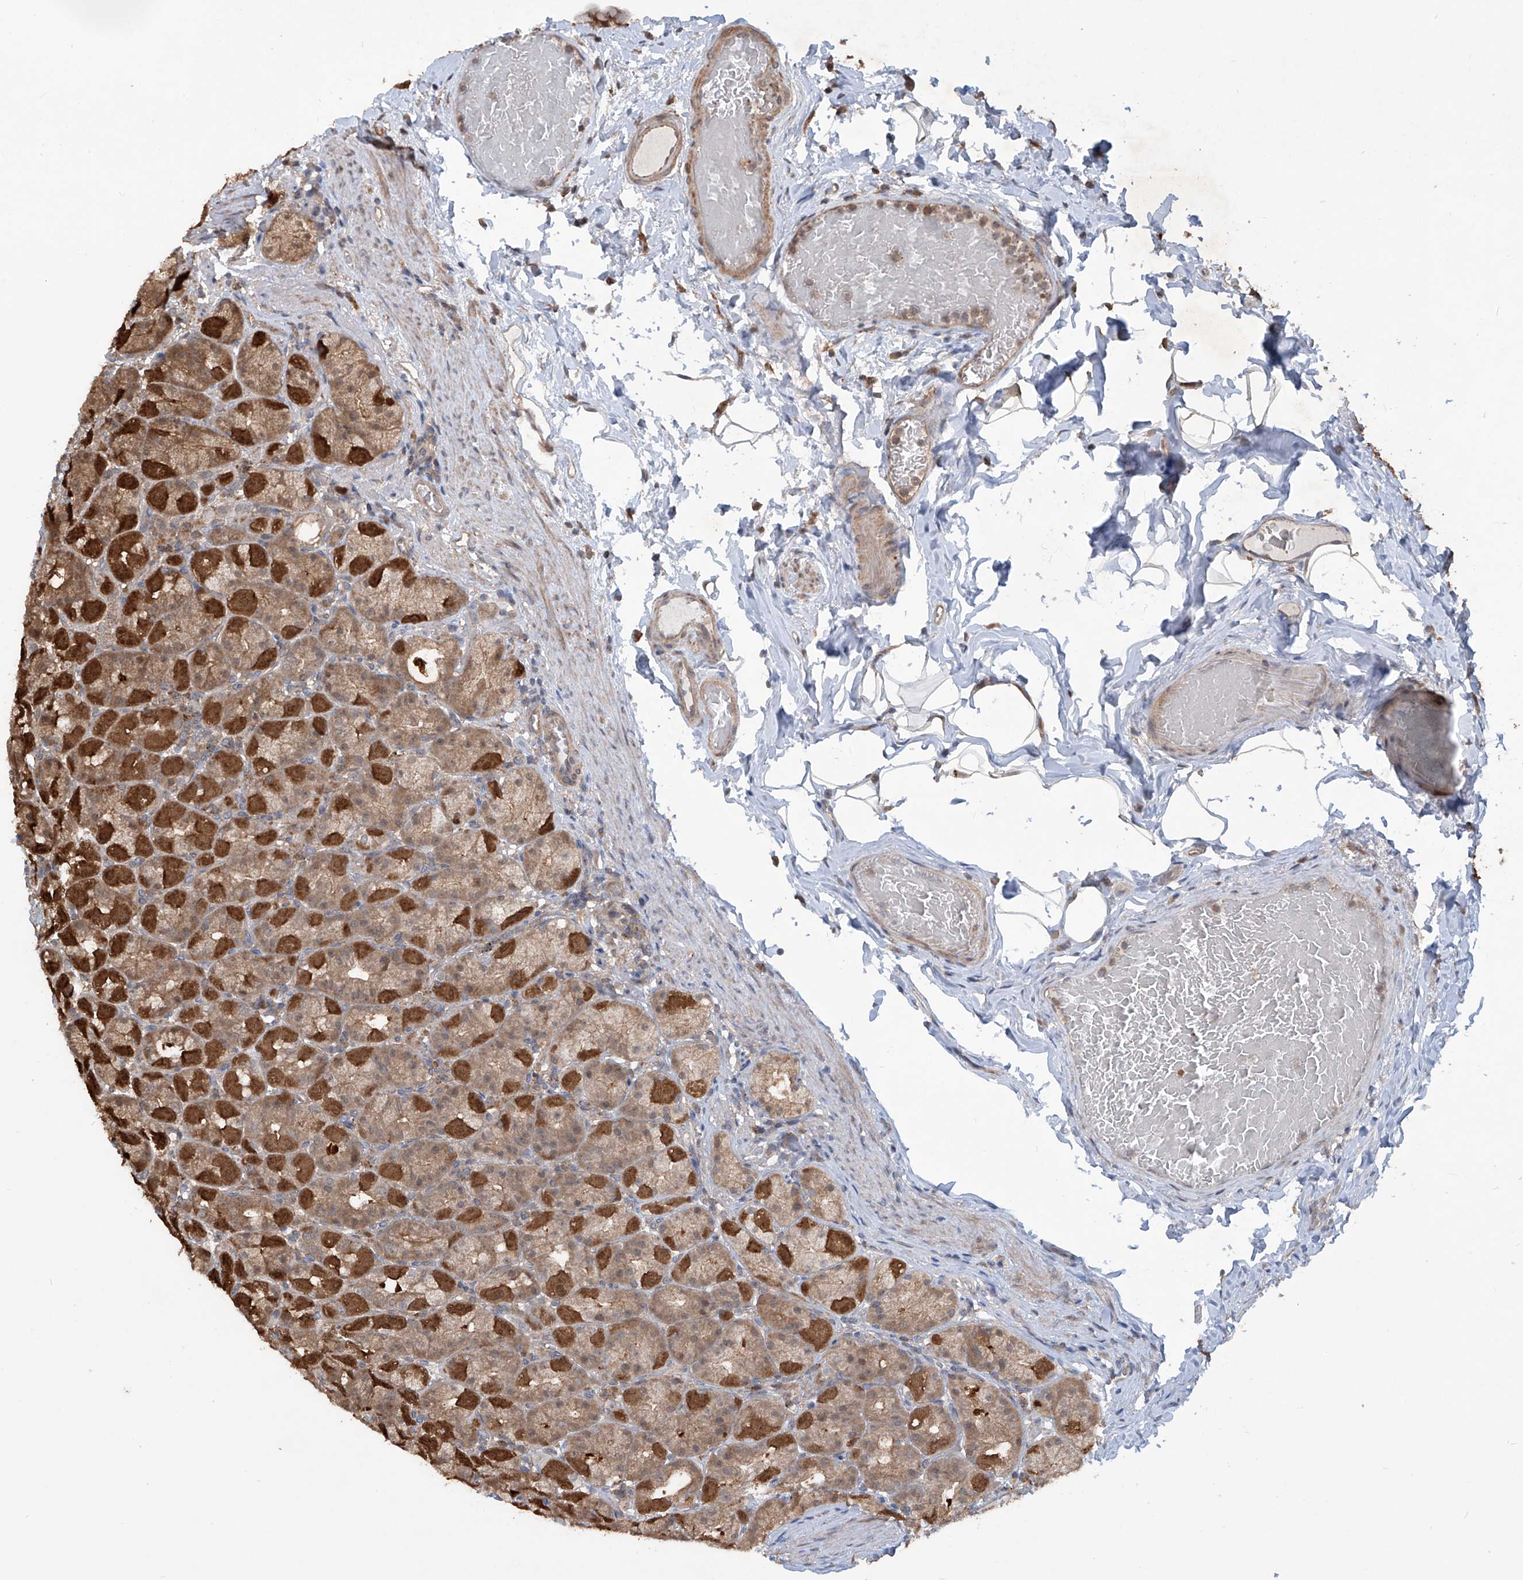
{"staining": {"intensity": "moderate", "quantity": ">75%", "location": "cytoplasmic/membranous,nuclear"}, "tissue": "stomach", "cell_type": "Glandular cells", "image_type": "normal", "snomed": [{"axis": "morphology", "description": "Normal tissue, NOS"}, {"axis": "topography", "description": "Stomach, upper"}], "caption": "Immunohistochemical staining of unremarkable stomach exhibits >75% levels of moderate cytoplasmic/membranous,nuclear protein positivity in approximately >75% of glandular cells. The staining was performed using DAB (3,3'-diaminobenzidine), with brown indicating positive protein expression. Nuclei are stained blue with hematoxylin.", "gene": "HOXC8", "patient": {"sex": "male", "age": 68}}